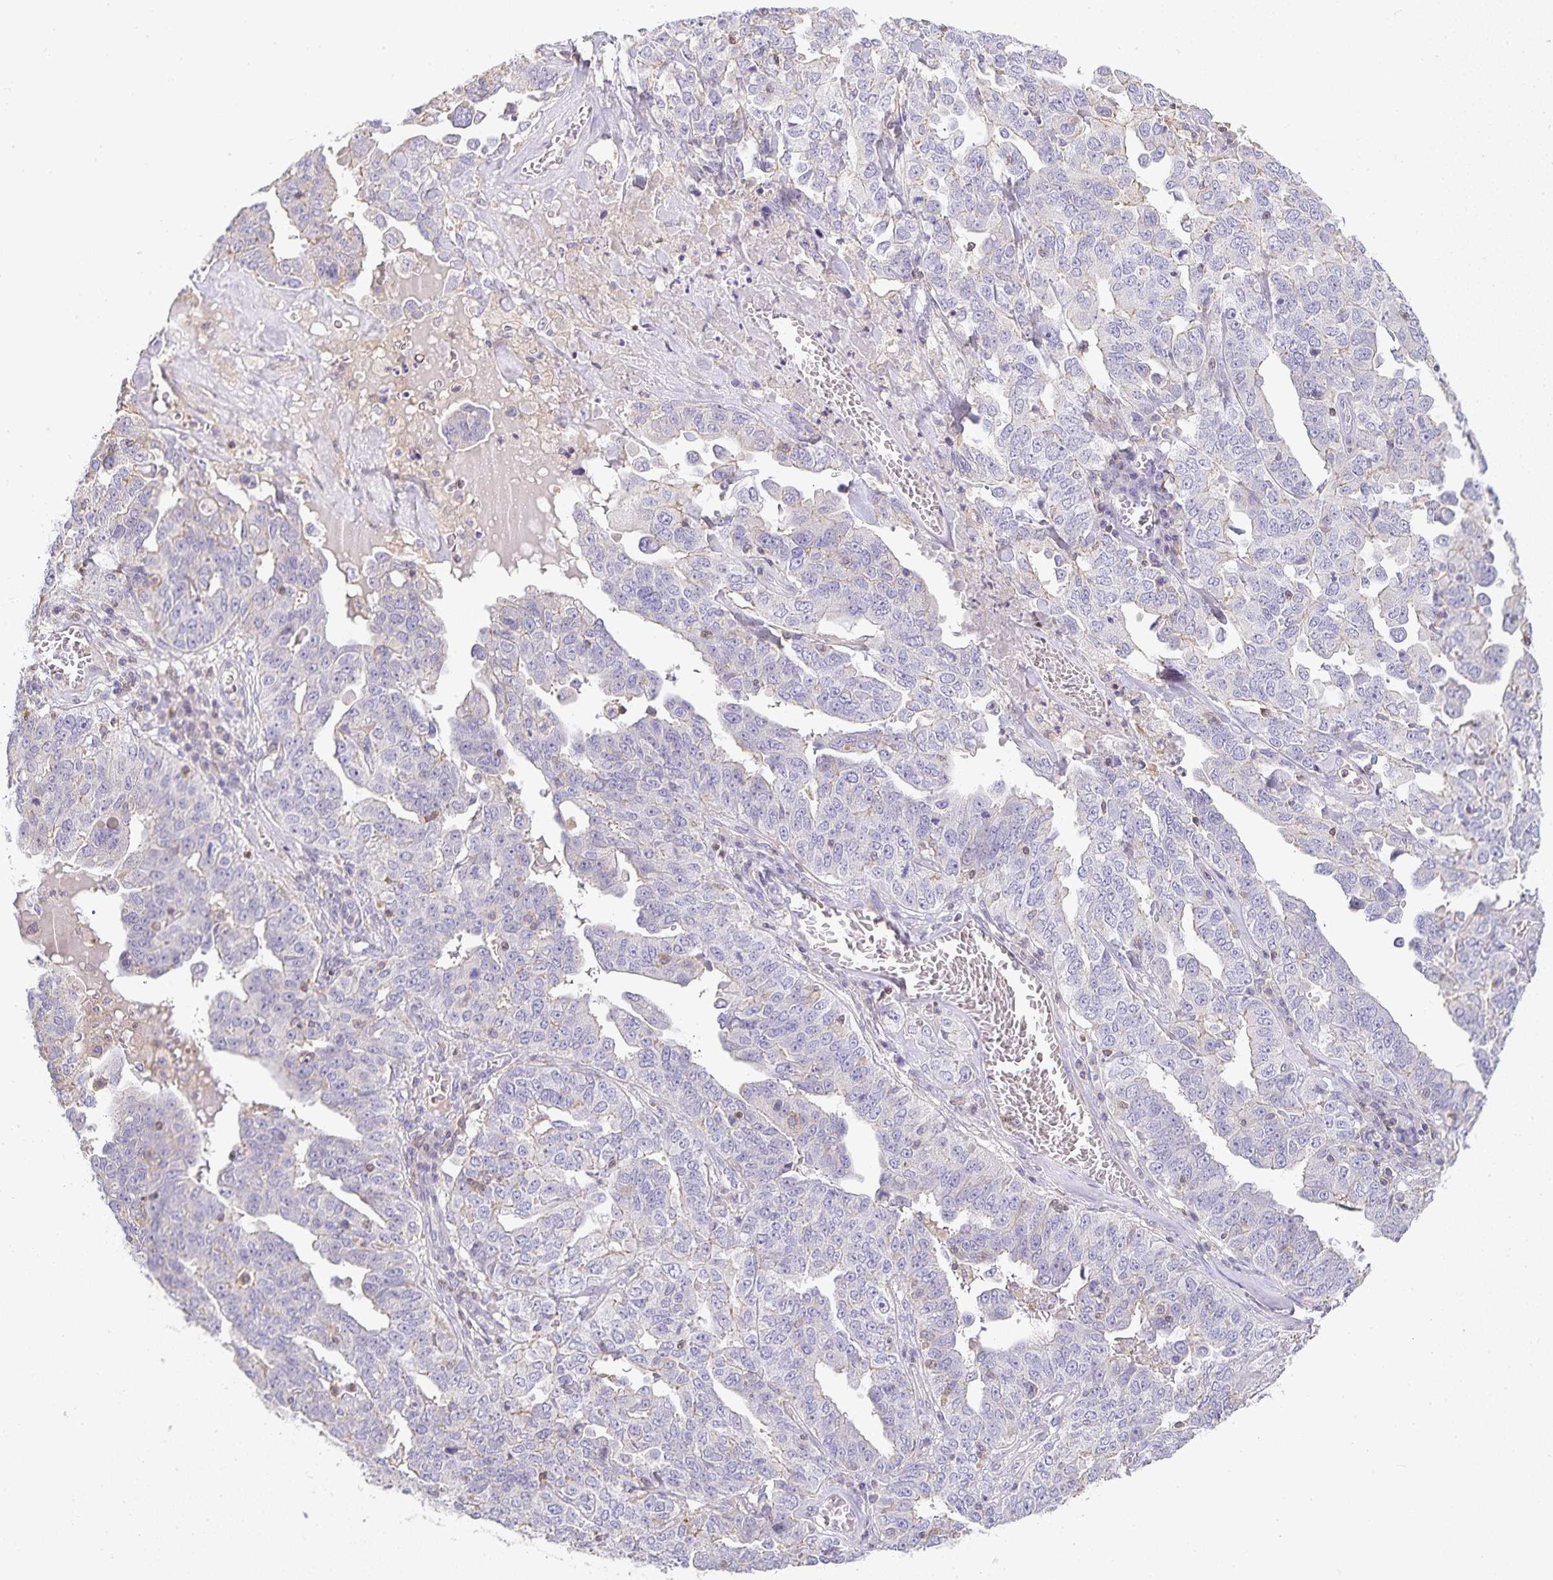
{"staining": {"intensity": "negative", "quantity": "none", "location": "none"}, "tissue": "ovarian cancer", "cell_type": "Tumor cells", "image_type": "cancer", "snomed": [{"axis": "morphology", "description": "Carcinoma, endometroid"}, {"axis": "topography", "description": "Ovary"}], "caption": "This is a photomicrograph of IHC staining of ovarian cancer, which shows no positivity in tumor cells.", "gene": "GATA3", "patient": {"sex": "female", "age": 62}}